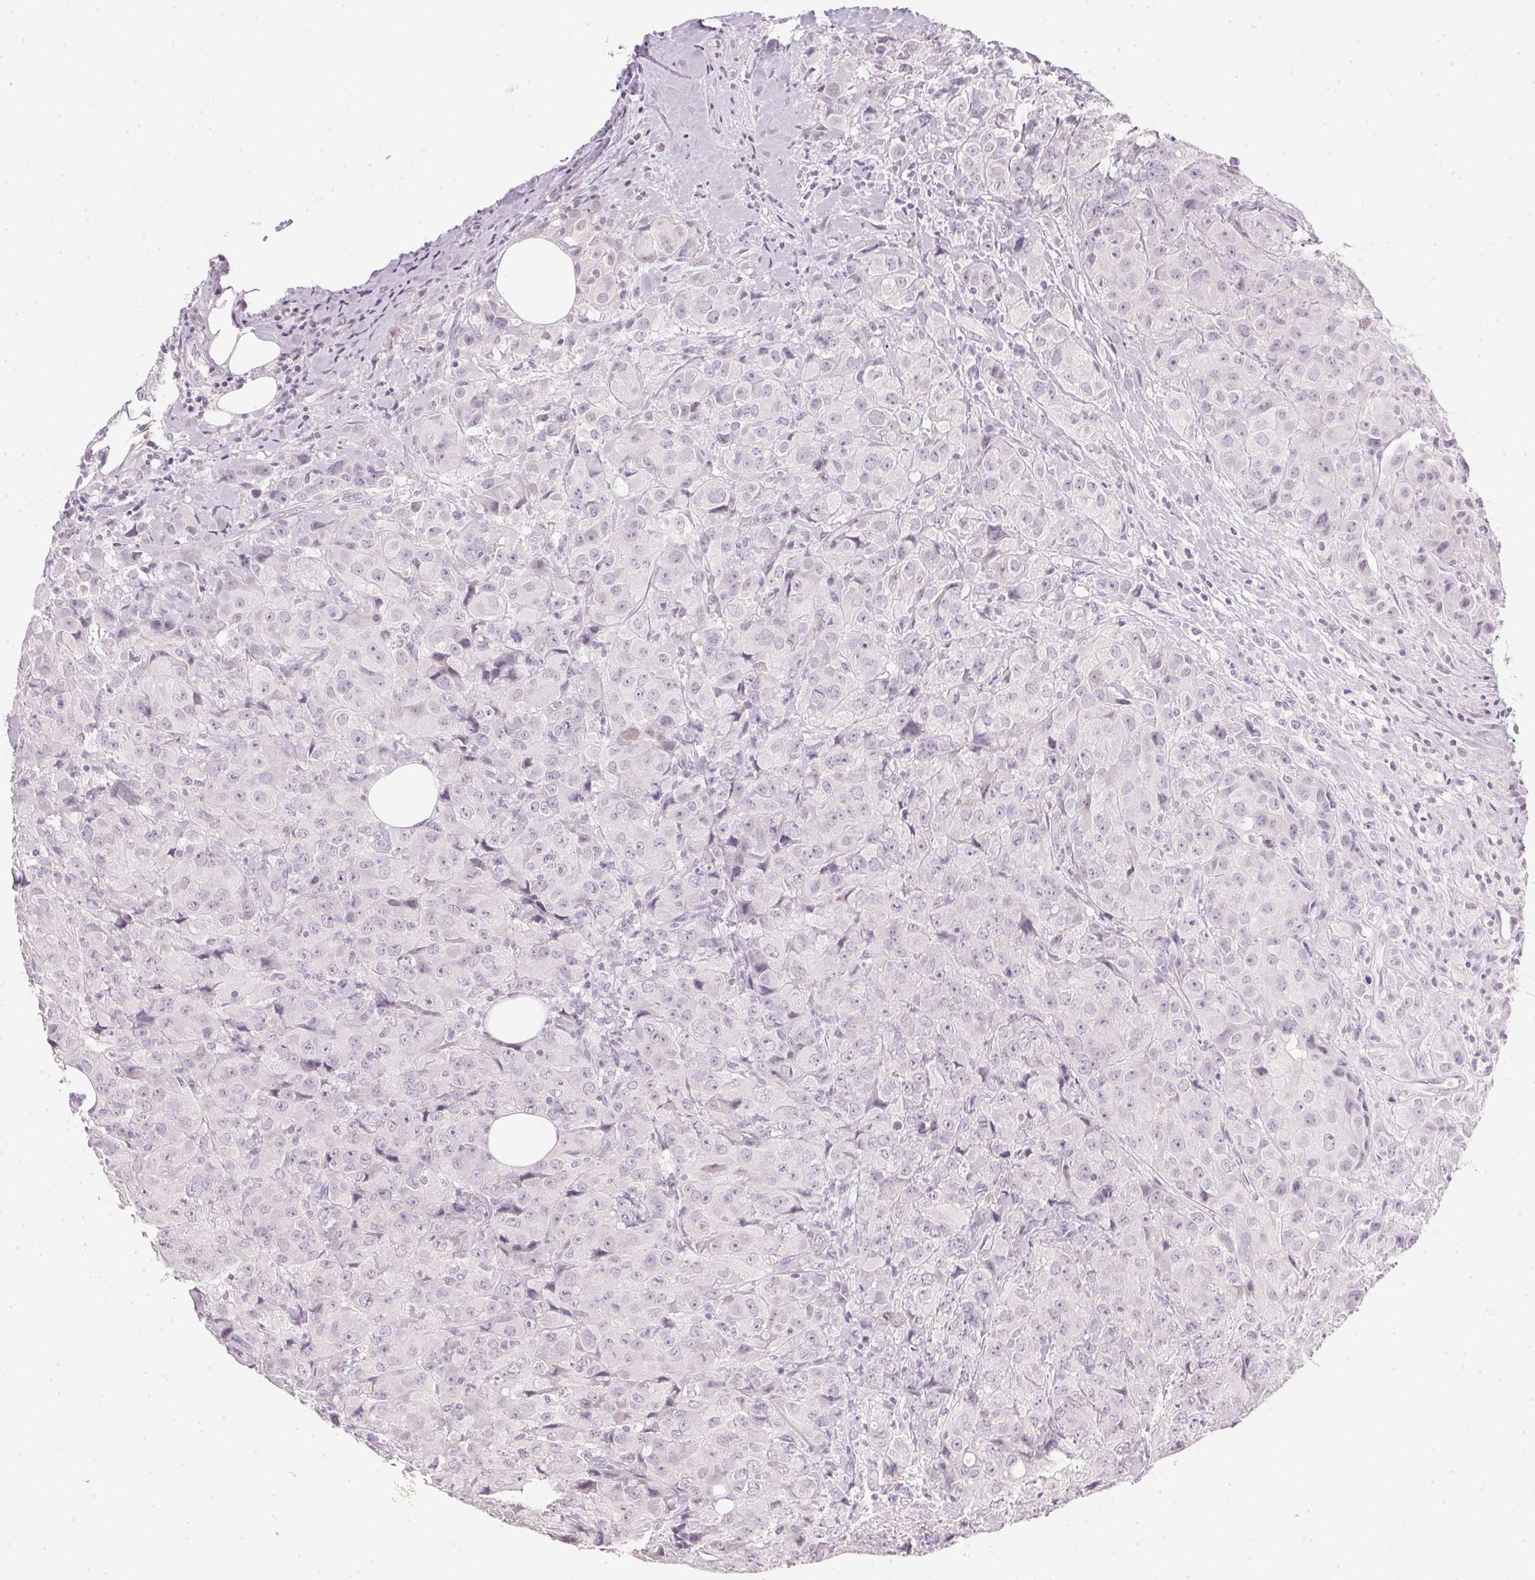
{"staining": {"intensity": "negative", "quantity": "none", "location": "none"}, "tissue": "breast cancer", "cell_type": "Tumor cells", "image_type": "cancer", "snomed": [{"axis": "morphology", "description": "Normal tissue, NOS"}, {"axis": "morphology", "description": "Duct carcinoma"}, {"axis": "topography", "description": "Breast"}], "caption": "Image shows no significant protein positivity in tumor cells of breast cancer. The staining is performed using DAB brown chromogen with nuclei counter-stained in using hematoxylin.", "gene": "IGFBP1", "patient": {"sex": "female", "age": 43}}